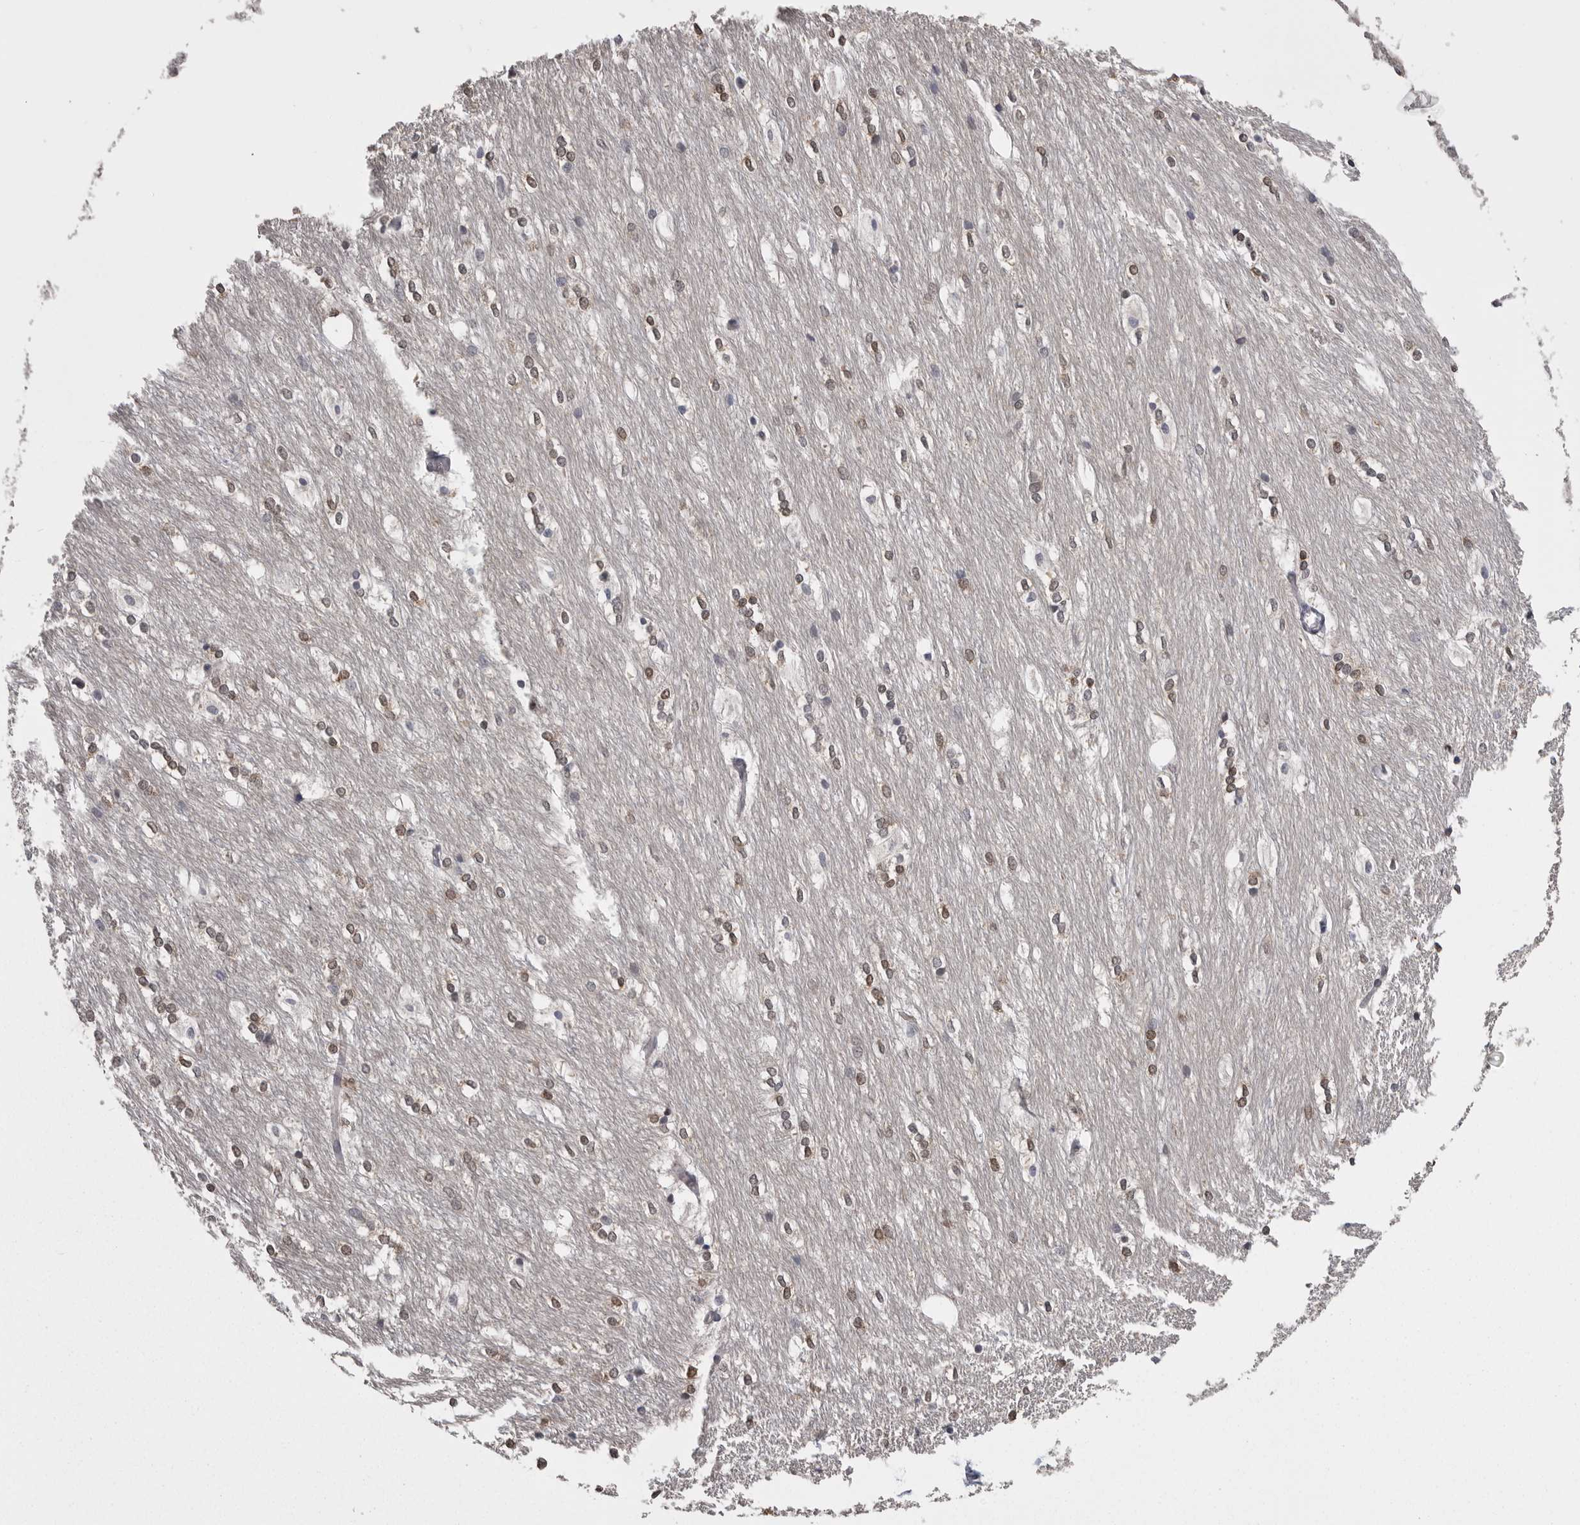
{"staining": {"intensity": "strong", "quantity": "<25%", "location": "cytoplasmic/membranous"}, "tissue": "caudate", "cell_type": "Glial cells", "image_type": "normal", "snomed": [{"axis": "morphology", "description": "Normal tissue, NOS"}, {"axis": "topography", "description": "Lateral ventricle wall"}], "caption": "Protein staining of unremarkable caudate exhibits strong cytoplasmic/membranous expression in about <25% of glial cells.", "gene": "DLG2", "patient": {"sex": "female", "age": 19}}